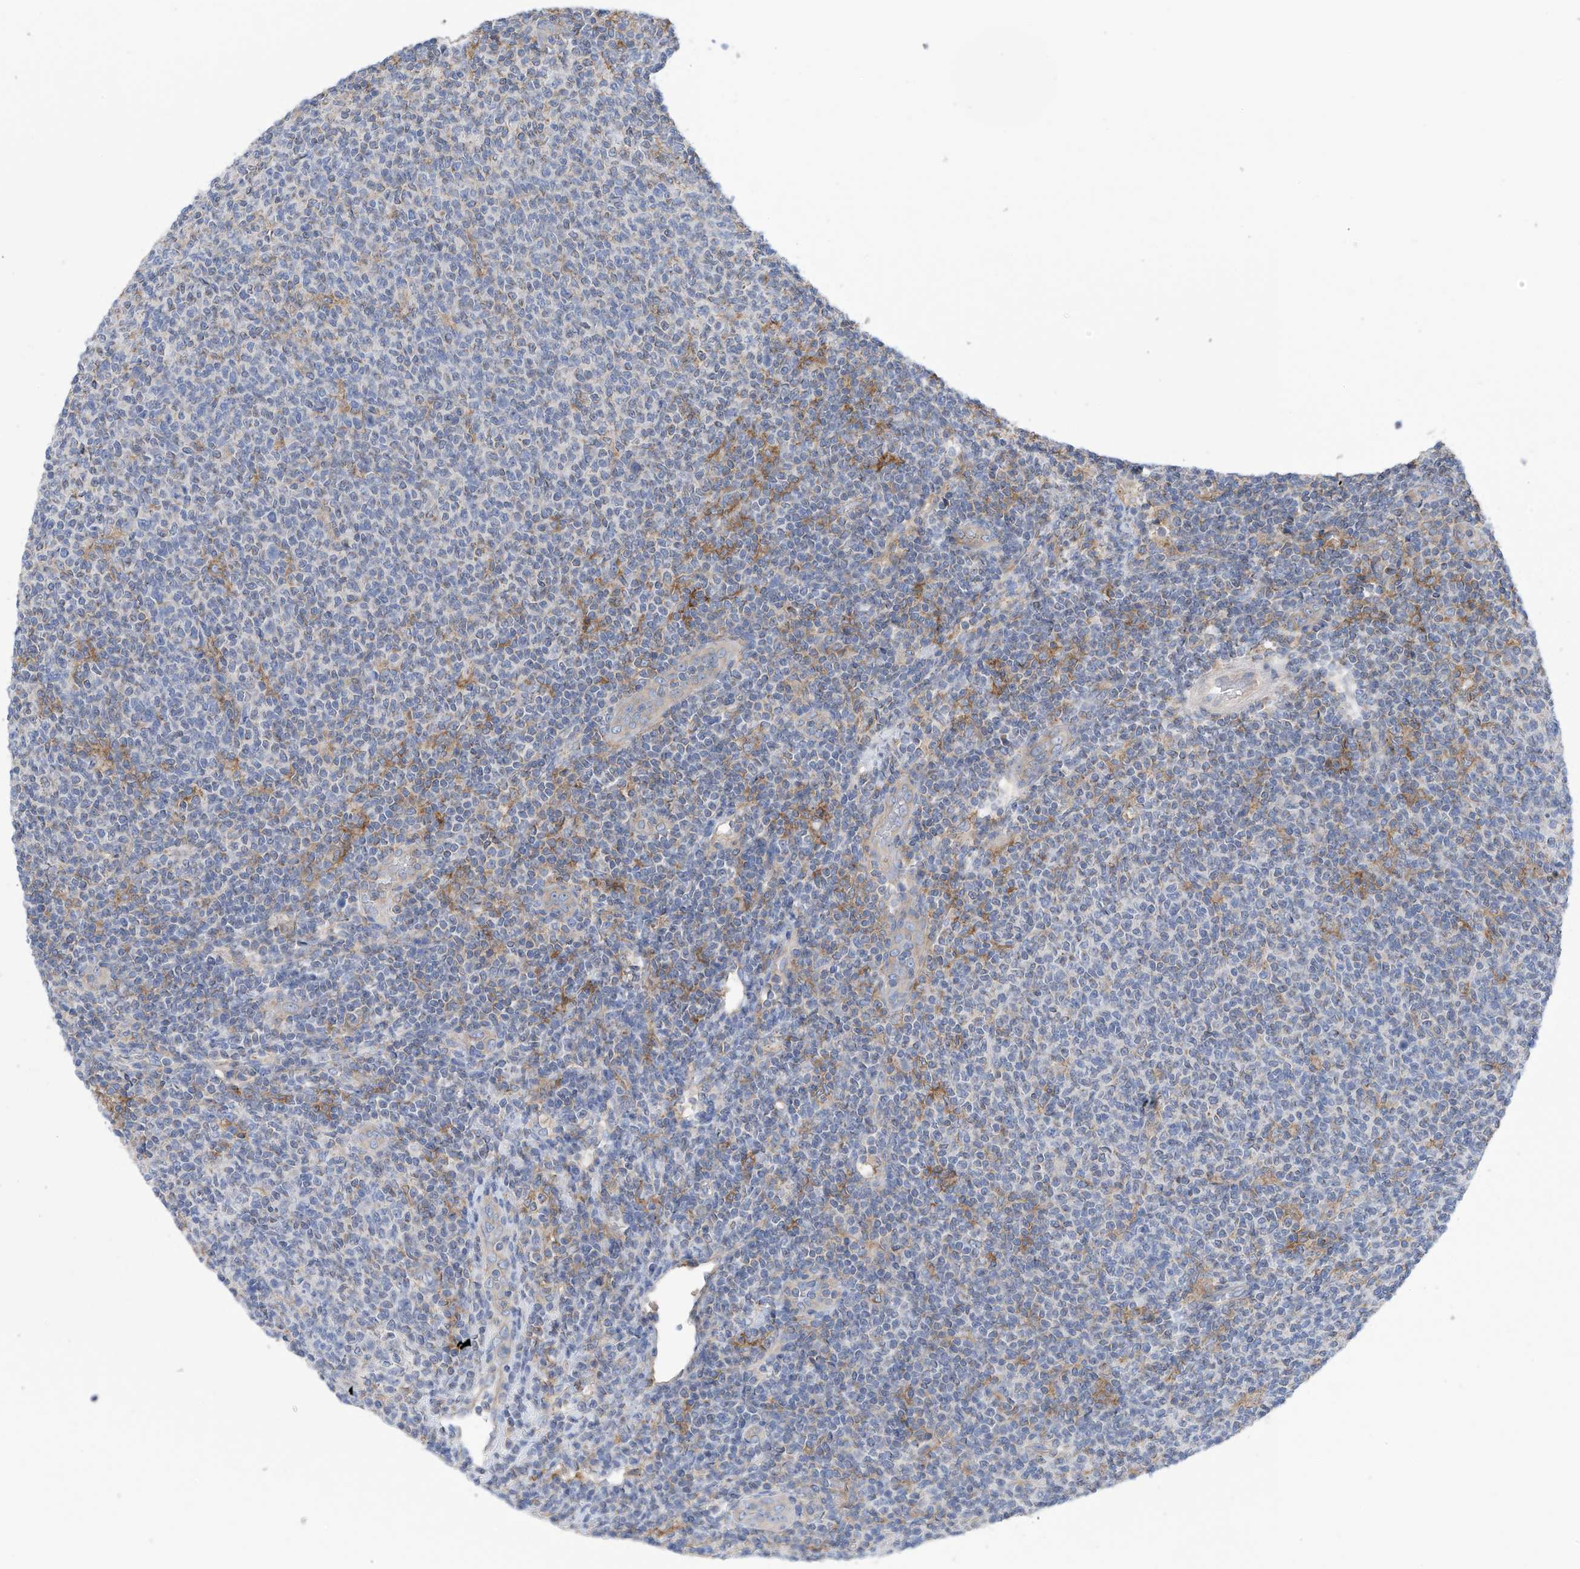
{"staining": {"intensity": "negative", "quantity": "none", "location": "none"}, "tissue": "lymphoma", "cell_type": "Tumor cells", "image_type": "cancer", "snomed": [{"axis": "morphology", "description": "Malignant lymphoma, non-Hodgkin's type, Low grade"}, {"axis": "topography", "description": "Lymph node"}], "caption": "High magnification brightfield microscopy of lymphoma stained with DAB (brown) and counterstained with hematoxylin (blue): tumor cells show no significant staining. The staining was performed using DAB to visualize the protein expression in brown, while the nuclei were stained in blue with hematoxylin (Magnification: 20x).", "gene": "P2RX7", "patient": {"sex": "male", "age": 66}}